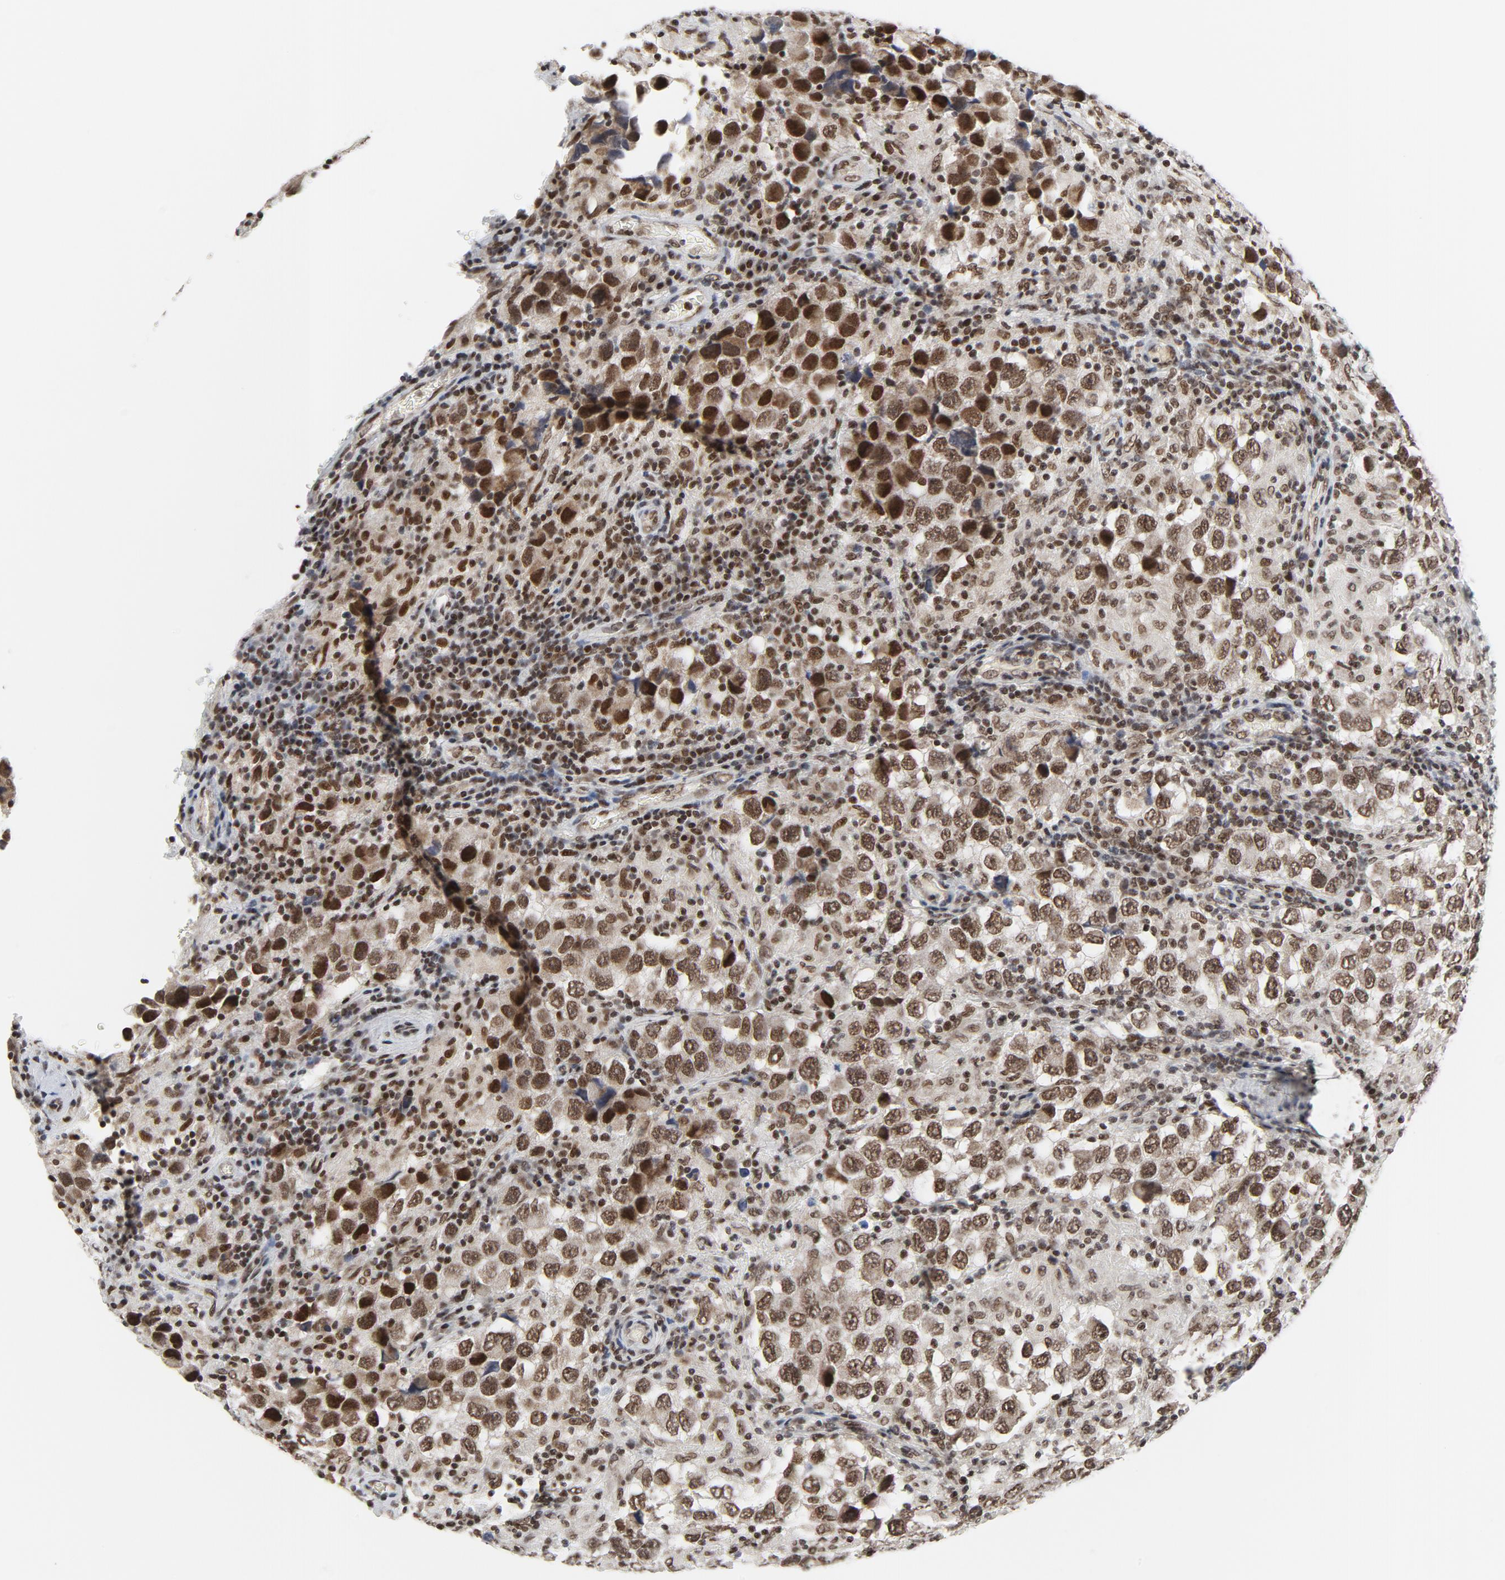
{"staining": {"intensity": "strong", "quantity": ">75%", "location": "nuclear"}, "tissue": "testis cancer", "cell_type": "Tumor cells", "image_type": "cancer", "snomed": [{"axis": "morphology", "description": "Carcinoma, Embryonal, NOS"}, {"axis": "topography", "description": "Testis"}], "caption": "Immunohistochemistry (IHC) of human embryonal carcinoma (testis) shows high levels of strong nuclear expression in about >75% of tumor cells. (IHC, brightfield microscopy, high magnification).", "gene": "ERCC1", "patient": {"sex": "male", "age": 21}}